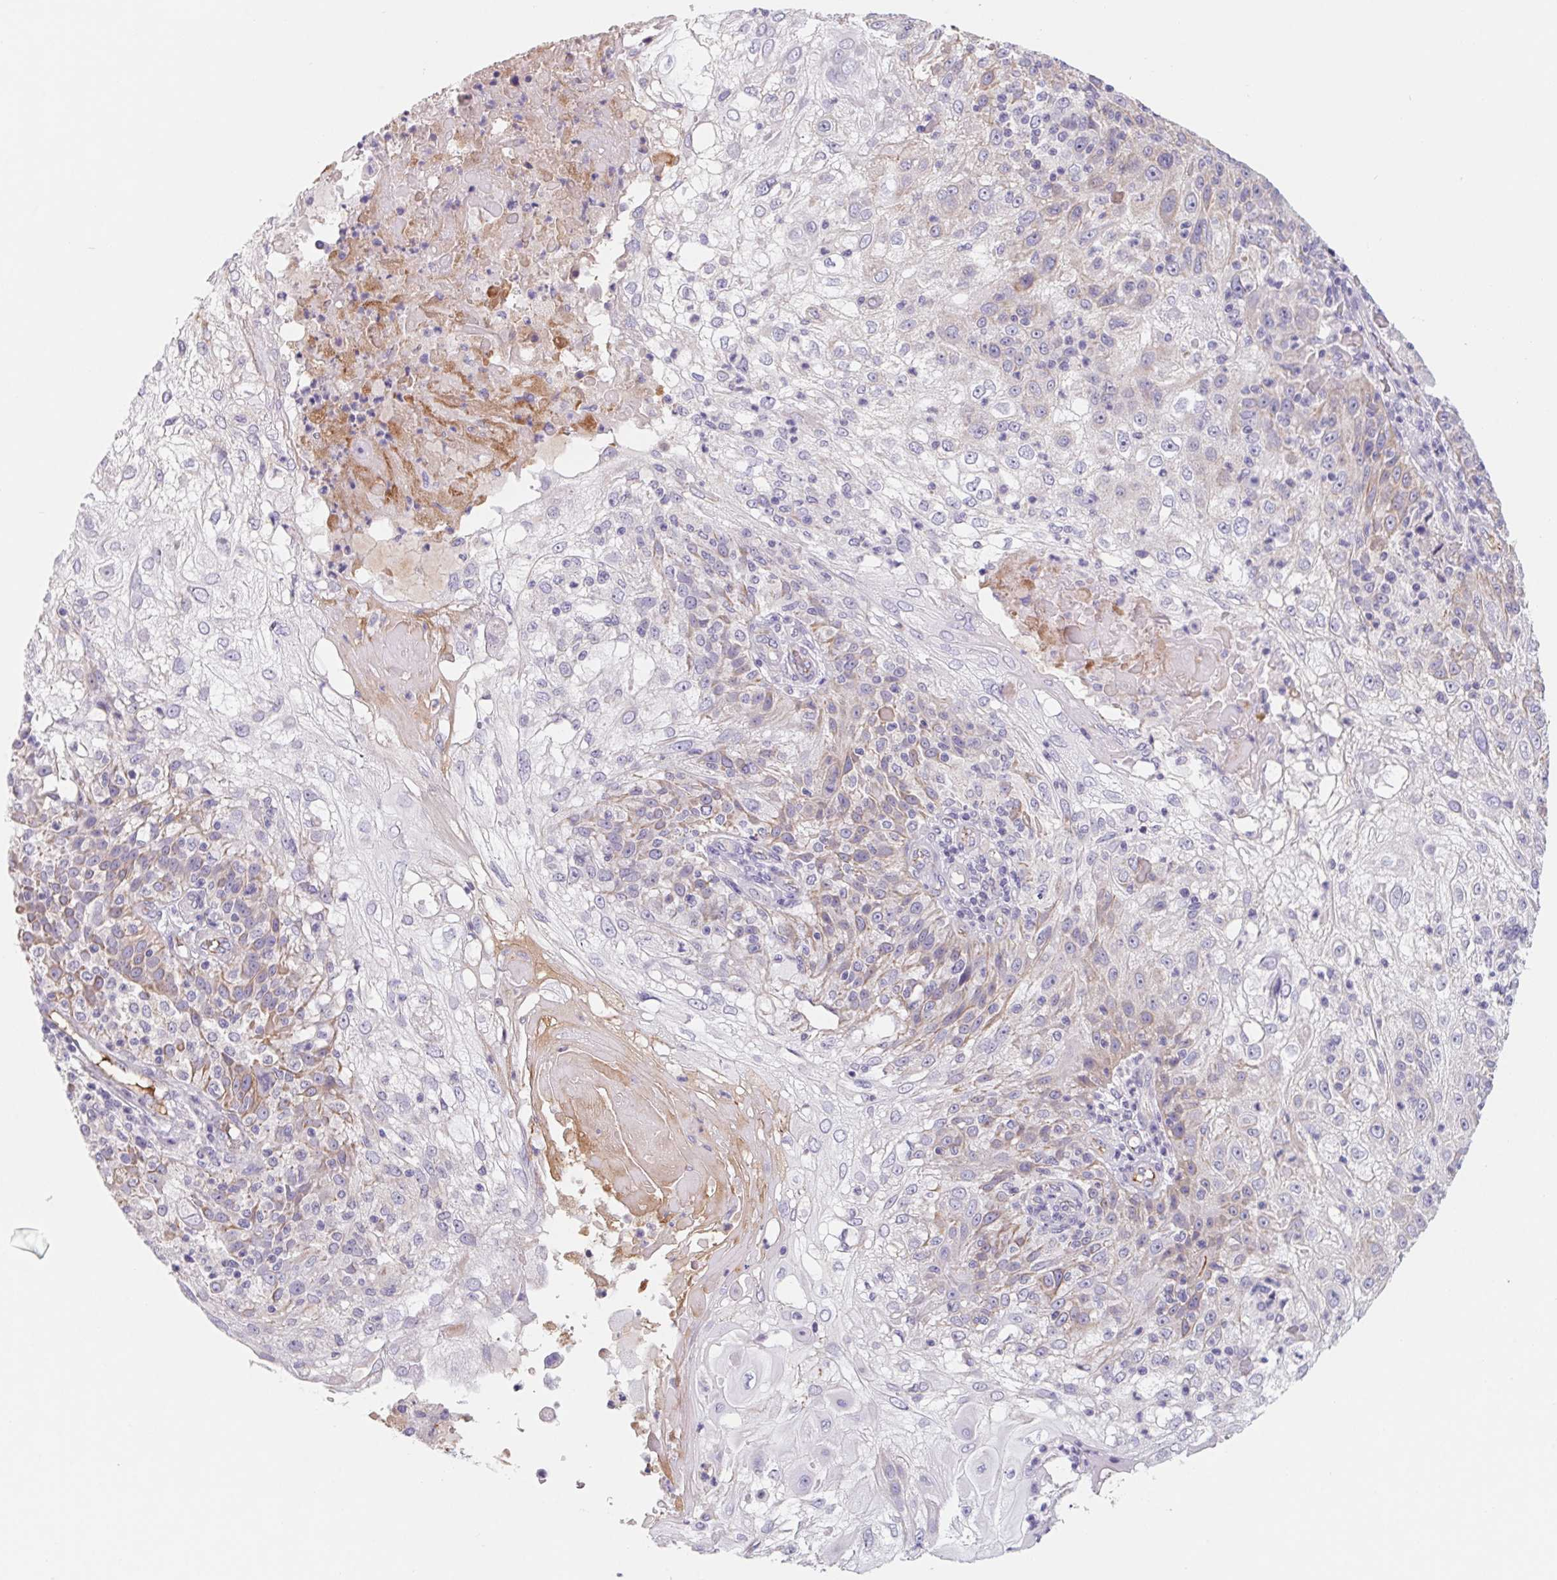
{"staining": {"intensity": "weak", "quantity": "25%-75%", "location": "cytoplasmic/membranous"}, "tissue": "skin cancer", "cell_type": "Tumor cells", "image_type": "cancer", "snomed": [{"axis": "morphology", "description": "Normal tissue, NOS"}, {"axis": "morphology", "description": "Squamous cell carcinoma, NOS"}, {"axis": "topography", "description": "Skin"}], "caption": "The histopathology image shows staining of skin cancer (squamous cell carcinoma), revealing weak cytoplasmic/membranous protein positivity (brown color) within tumor cells.", "gene": "LPA", "patient": {"sex": "female", "age": 83}}